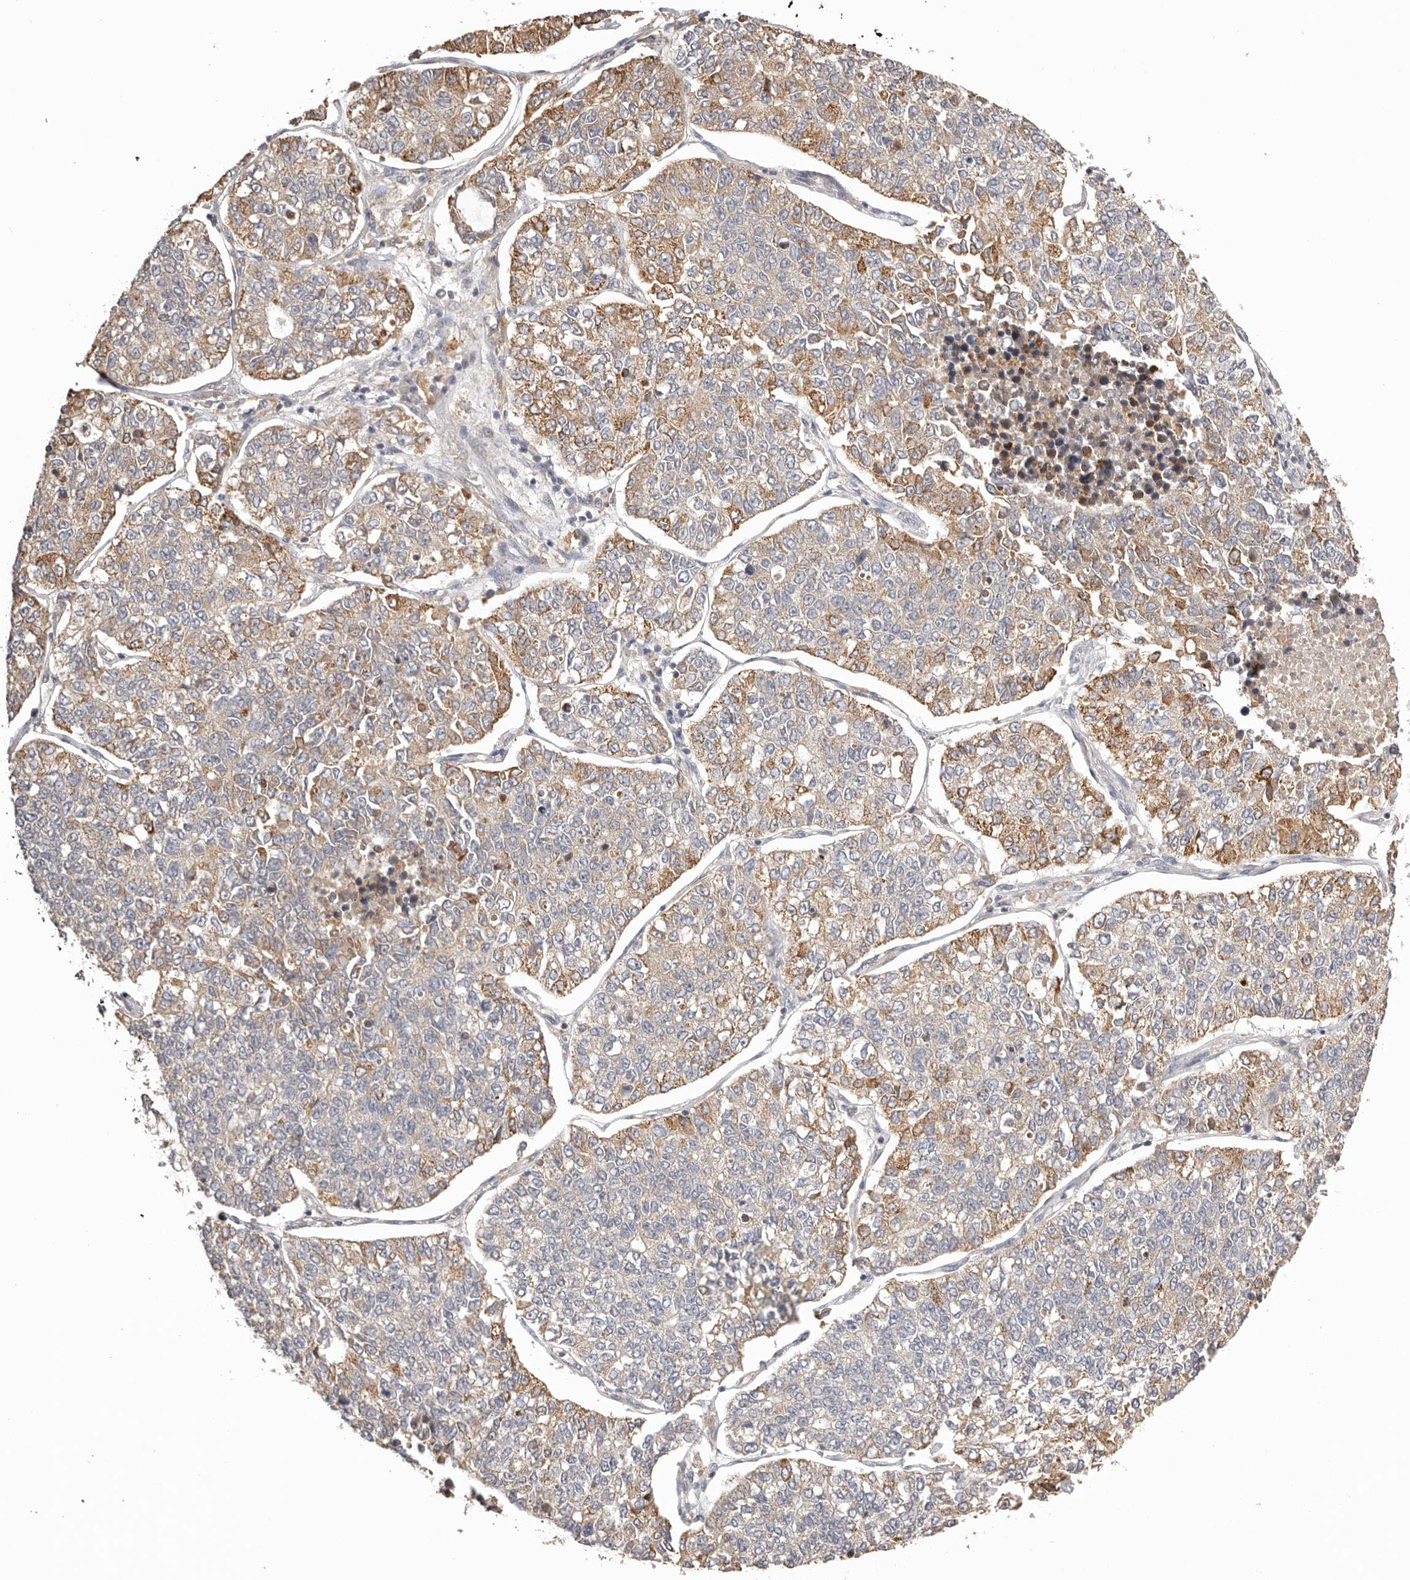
{"staining": {"intensity": "moderate", "quantity": "<25%", "location": "cytoplasmic/membranous"}, "tissue": "lung cancer", "cell_type": "Tumor cells", "image_type": "cancer", "snomed": [{"axis": "morphology", "description": "Adenocarcinoma, NOS"}, {"axis": "topography", "description": "Lung"}], "caption": "Moderate cytoplasmic/membranous staining is appreciated in approximately <25% of tumor cells in adenocarcinoma (lung). The staining was performed using DAB (3,3'-diaminobenzidine) to visualize the protein expression in brown, while the nuclei were stained in blue with hematoxylin (Magnification: 20x).", "gene": "UBR2", "patient": {"sex": "male", "age": 49}}